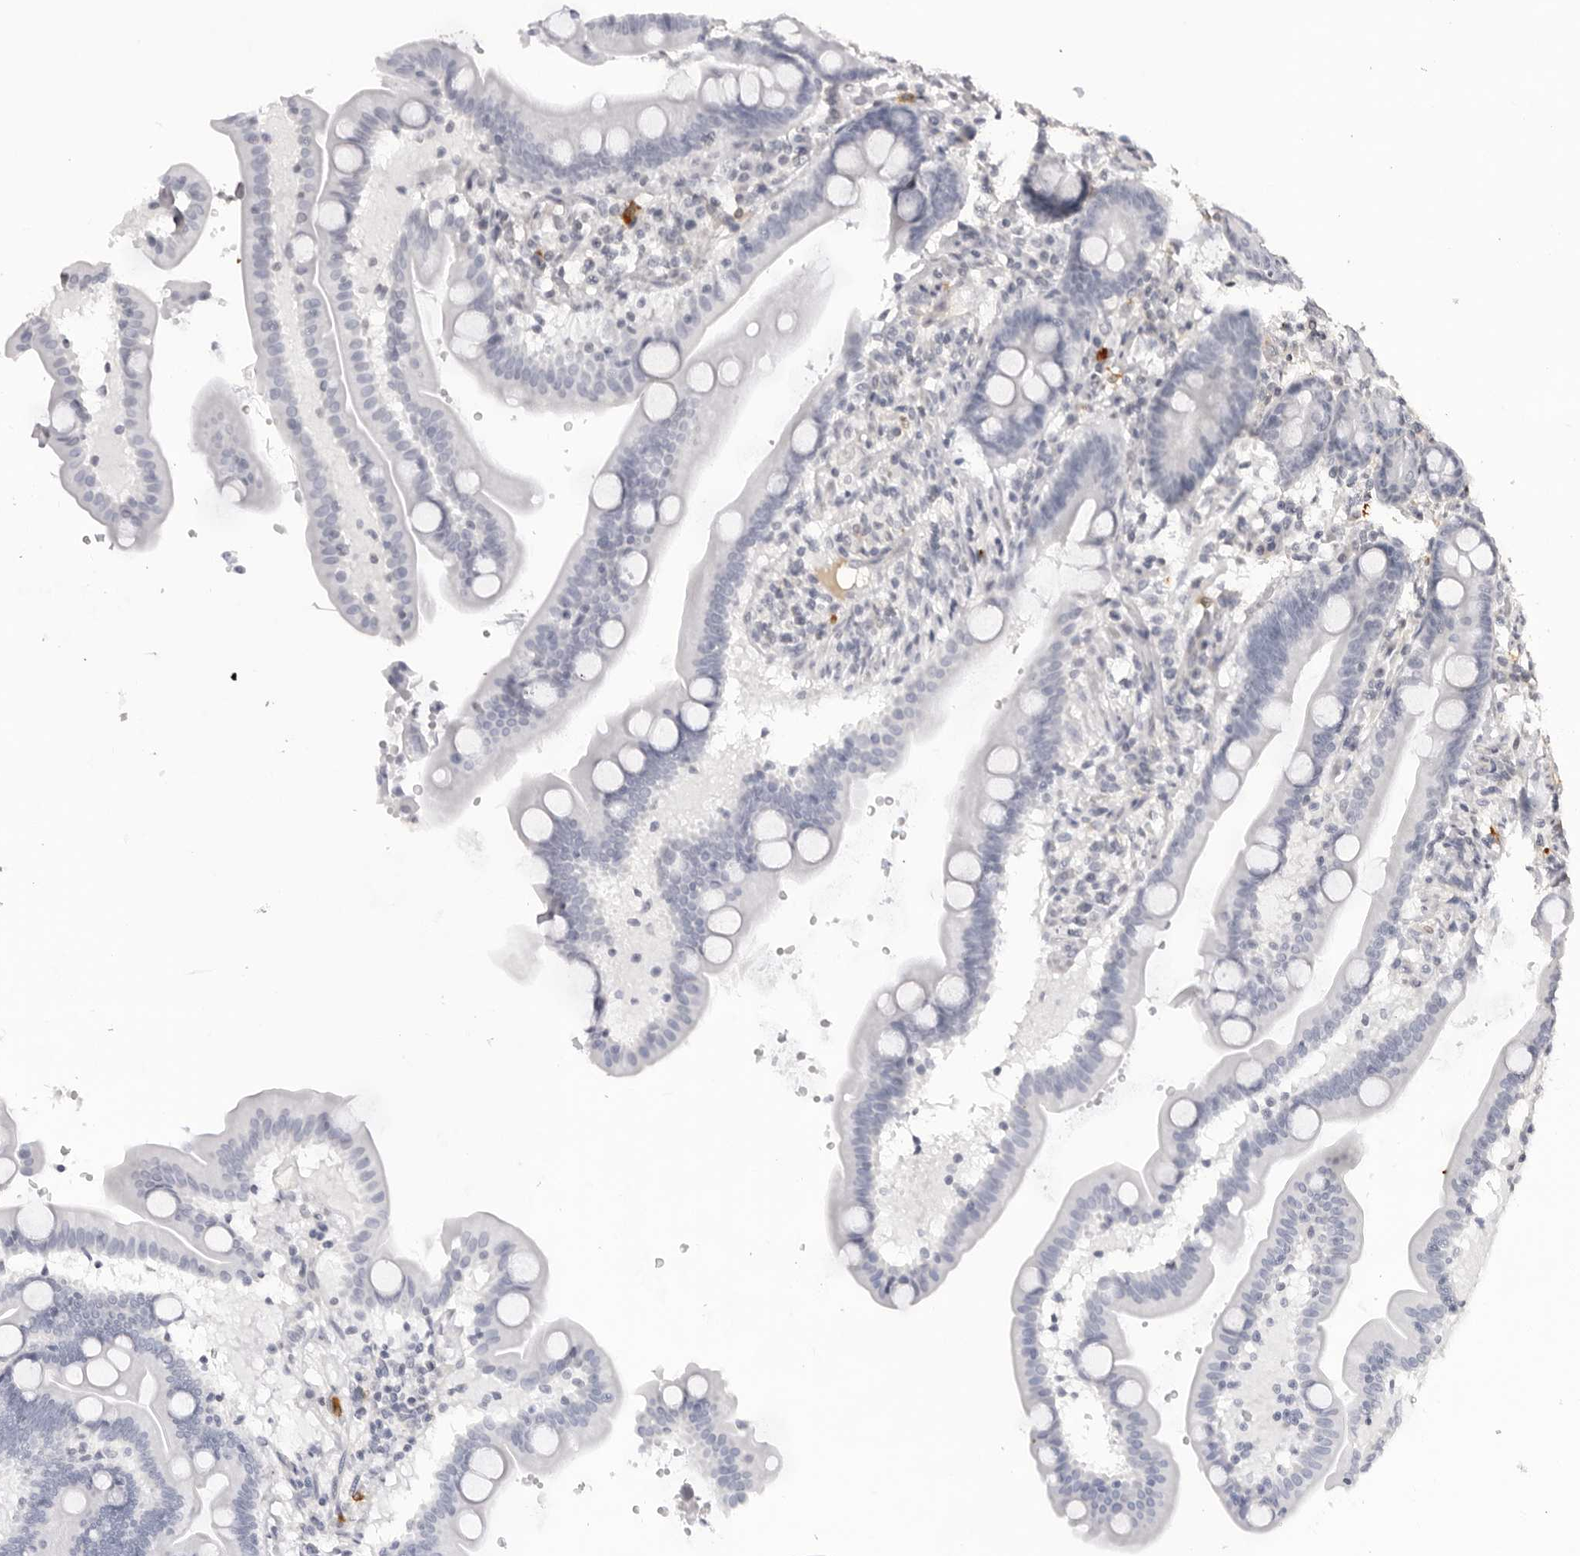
{"staining": {"intensity": "negative", "quantity": "none", "location": "none"}, "tissue": "duodenum", "cell_type": "Glandular cells", "image_type": "normal", "snomed": [{"axis": "morphology", "description": "Normal tissue, NOS"}, {"axis": "topography", "description": "Duodenum"}], "caption": "Immunohistochemical staining of unremarkable duodenum displays no significant positivity in glandular cells.", "gene": "DYNLT5", "patient": {"sex": "male", "age": 54}}